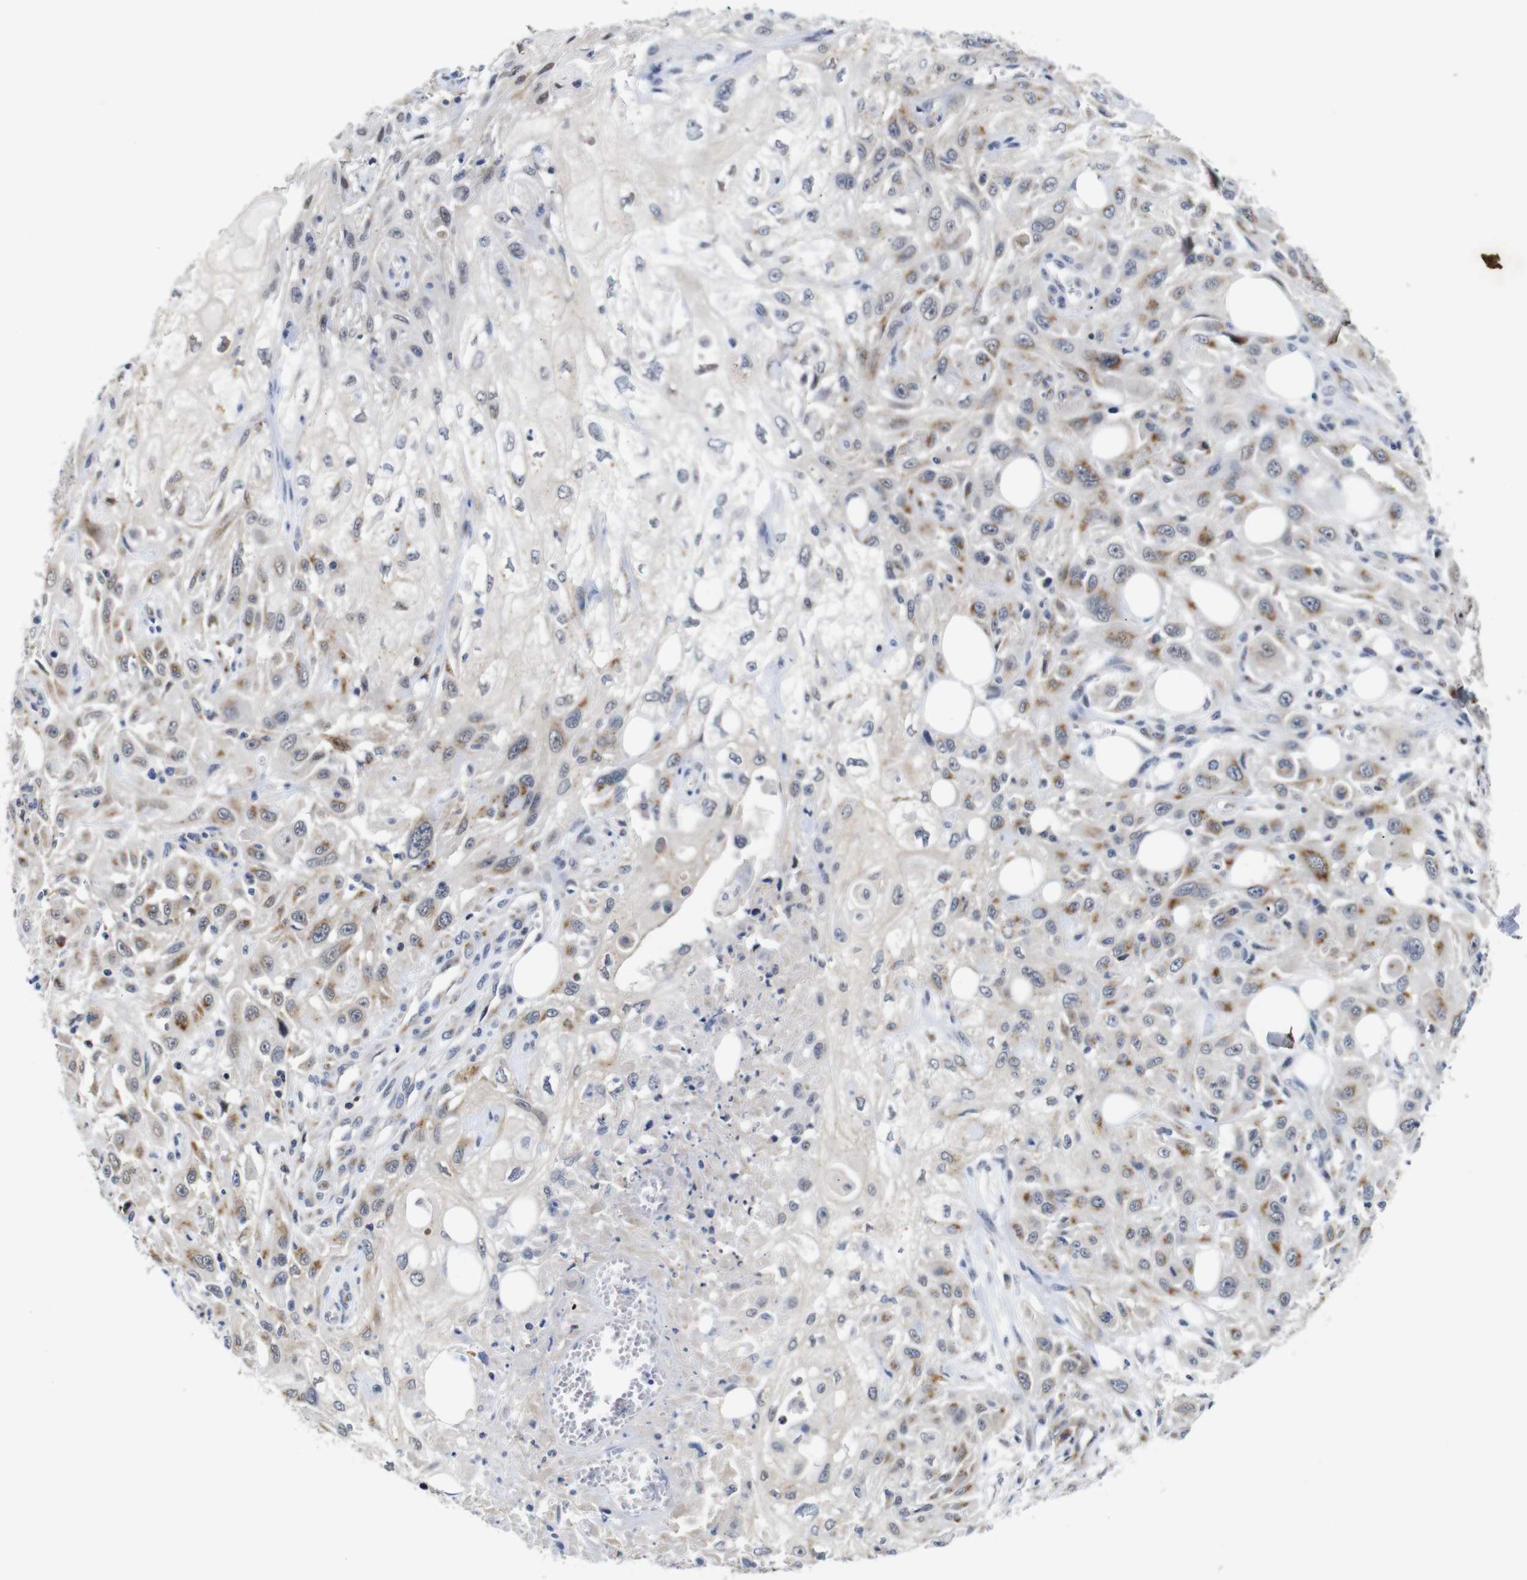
{"staining": {"intensity": "moderate", "quantity": ">75%", "location": "cytoplasmic/membranous"}, "tissue": "skin cancer", "cell_type": "Tumor cells", "image_type": "cancer", "snomed": [{"axis": "morphology", "description": "Squamous cell carcinoma, NOS"}, {"axis": "topography", "description": "Skin"}], "caption": "Immunohistochemical staining of skin cancer (squamous cell carcinoma) reveals moderate cytoplasmic/membranous protein positivity in about >75% of tumor cells.", "gene": "FURIN", "patient": {"sex": "male", "age": 75}}